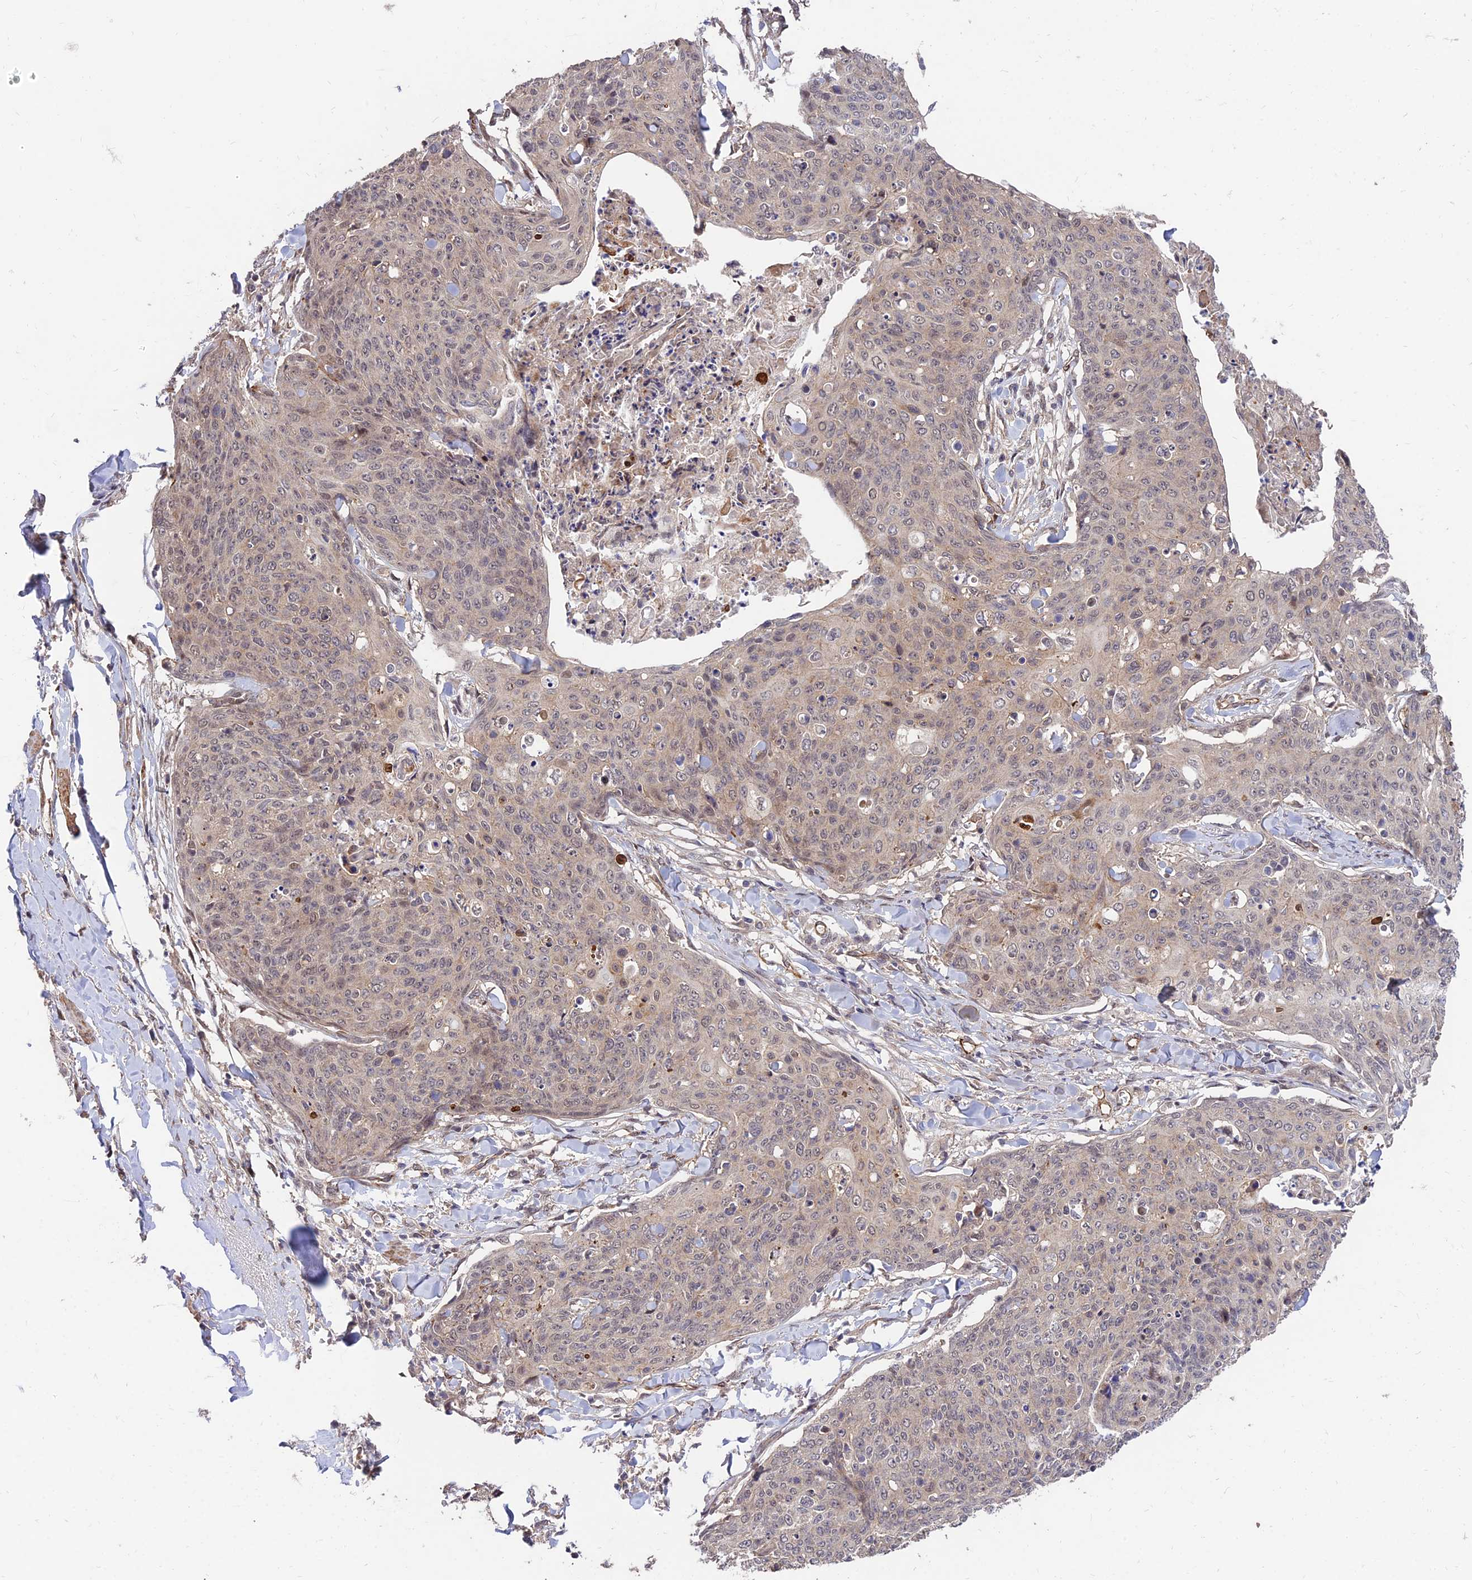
{"staining": {"intensity": "weak", "quantity": ">75%", "location": "nuclear"}, "tissue": "skin cancer", "cell_type": "Tumor cells", "image_type": "cancer", "snomed": [{"axis": "morphology", "description": "Squamous cell carcinoma, NOS"}, {"axis": "topography", "description": "Skin"}, {"axis": "topography", "description": "Vulva"}], "caption": "DAB immunohistochemical staining of human skin squamous cell carcinoma exhibits weak nuclear protein positivity in about >75% of tumor cells.", "gene": "ZNF85", "patient": {"sex": "female", "age": 85}}